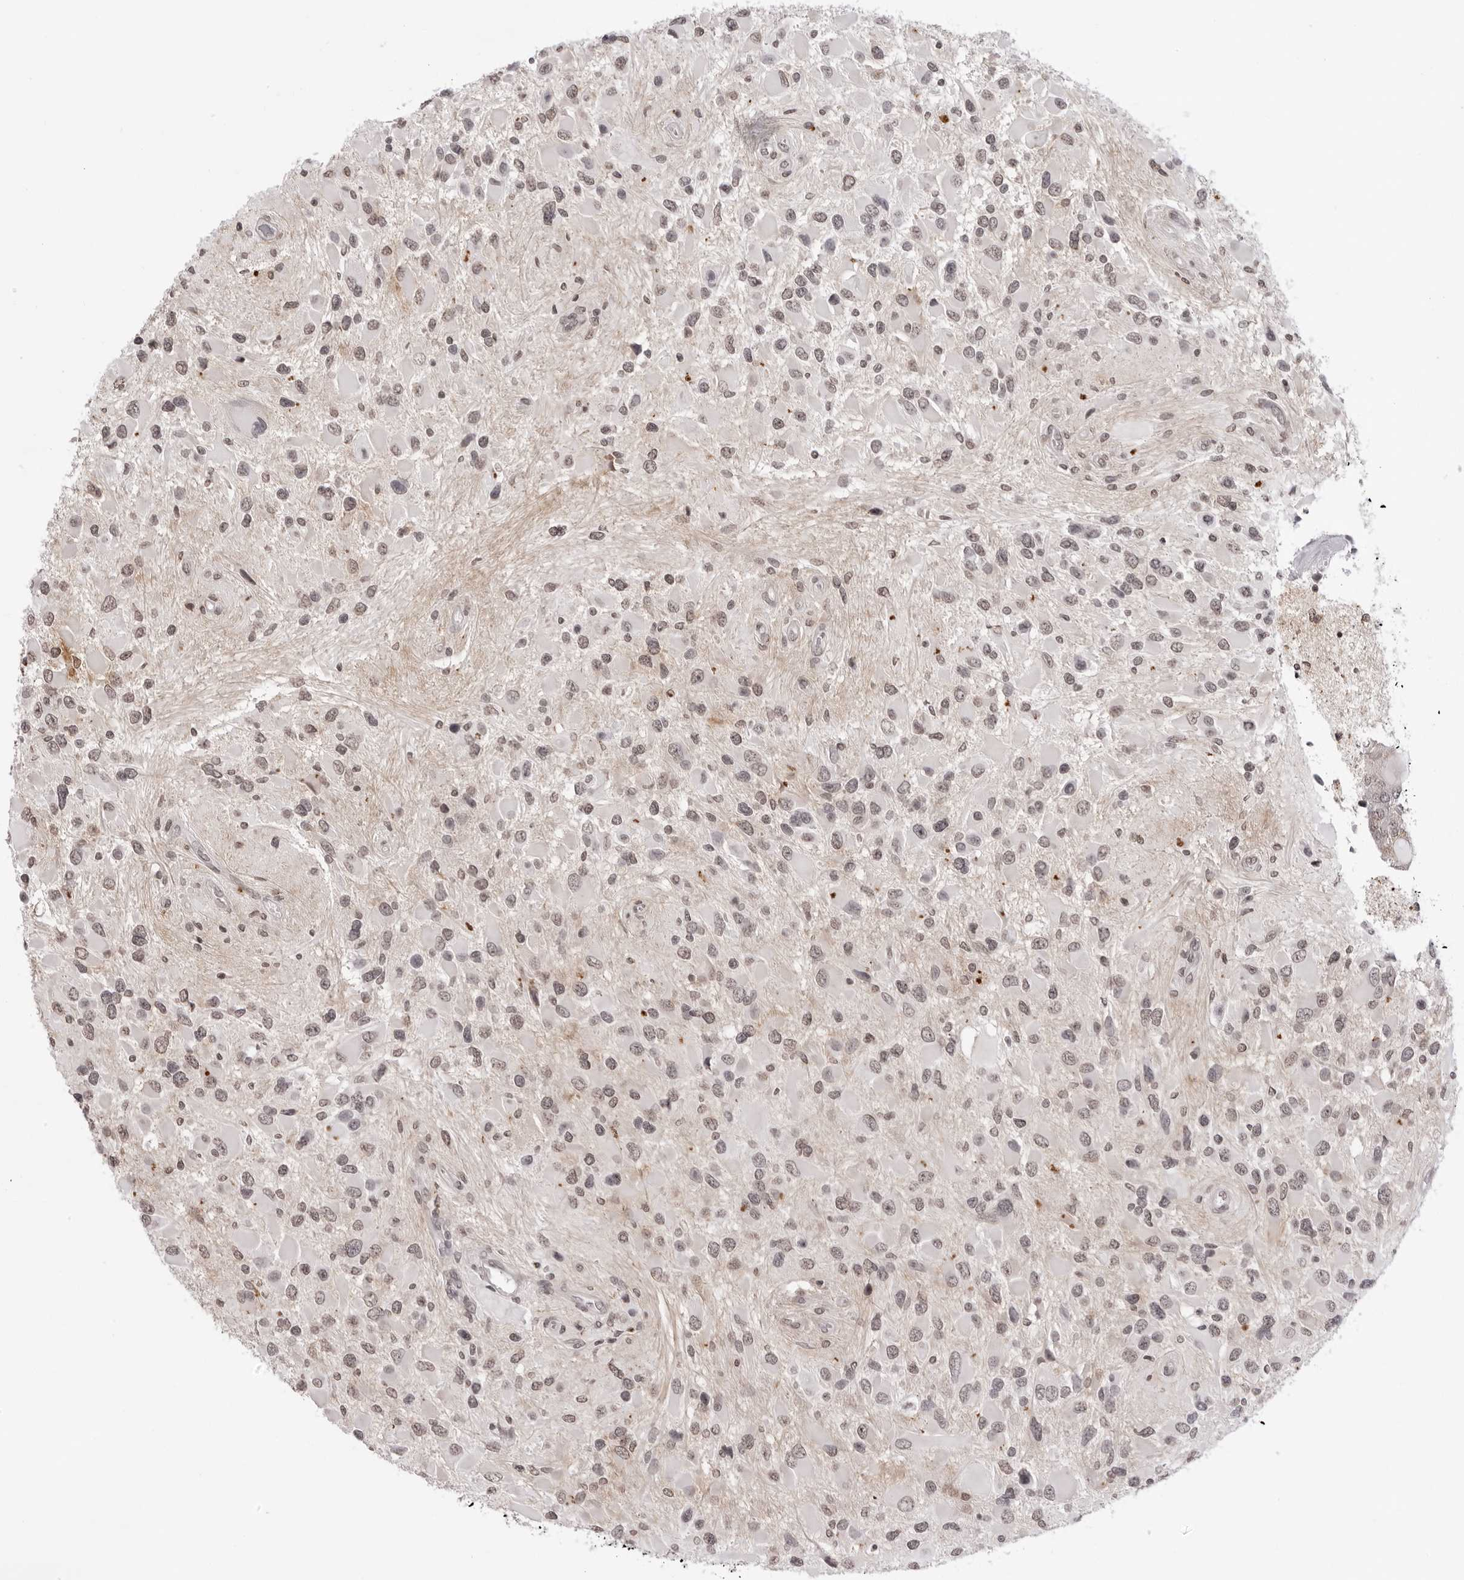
{"staining": {"intensity": "weak", "quantity": ">75%", "location": "nuclear"}, "tissue": "glioma", "cell_type": "Tumor cells", "image_type": "cancer", "snomed": [{"axis": "morphology", "description": "Glioma, malignant, High grade"}, {"axis": "topography", "description": "Brain"}], "caption": "IHC (DAB (3,3'-diaminobenzidine)) staining of human glioma shows weak nuclear protein expression in approximately >75% of tumor cells.", "gene": "NTM", "patient": {"sex": "male", "age": 53}}